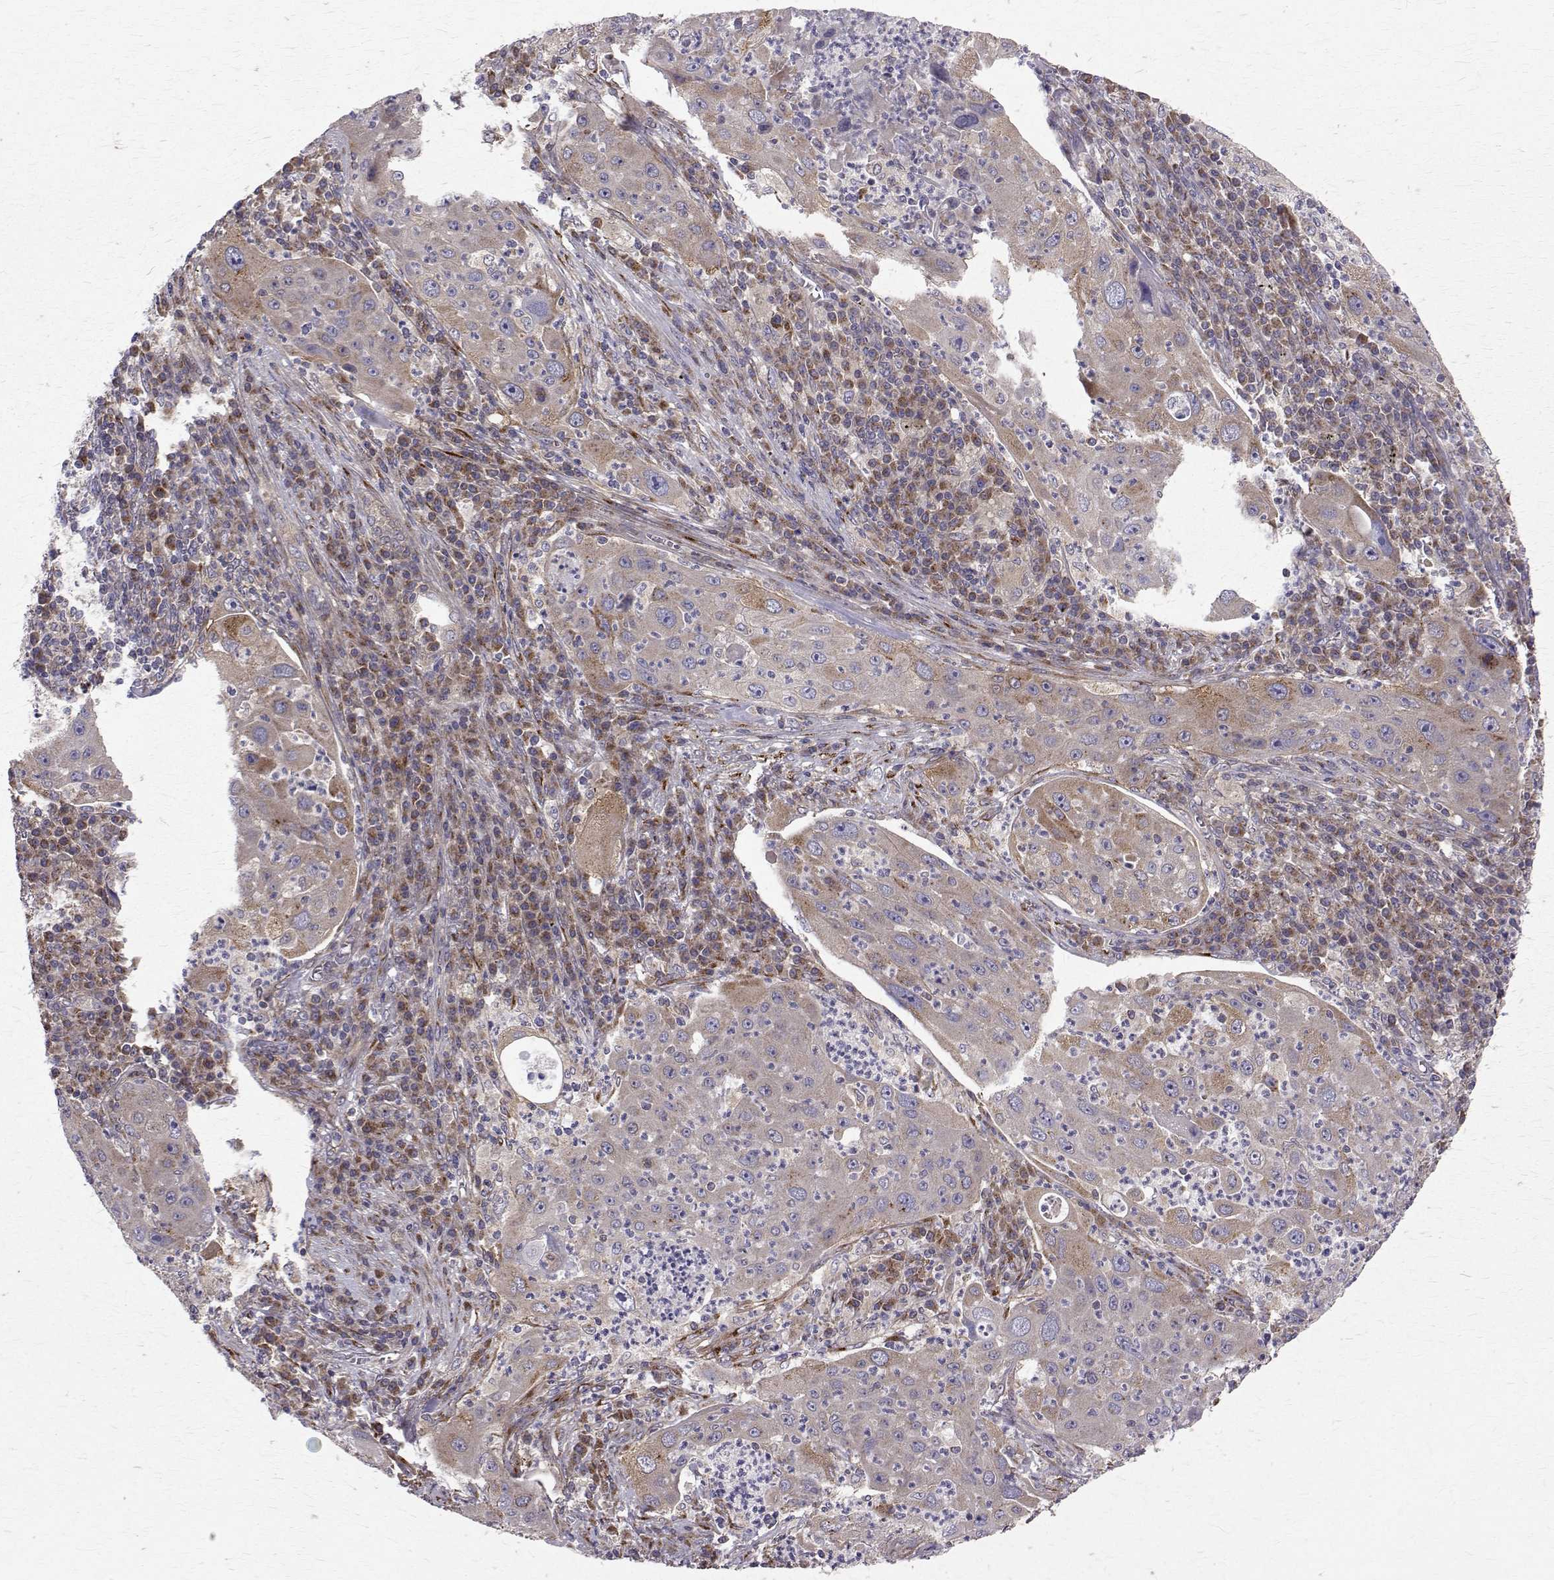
{"staining": {"intensity": "weak", "quantity": "25%-75%", "location": "cytoplasmic/membranous"}, "tissue": "lung cancer", "cell_type": "Tumor cells", "image_type": "cancer", "snomed": [{"axis": "morphology", "description": "Squamous cell carcinoma, NOS"}, {"axis": "topography", "description": "Lung"}], "caption": "Human squamous cell carcinoma (lung) stained with a brown dye shows weak cytoplasmic/membranous positive positivity in approximately 25%-75% of tumor cells.", "gene": "ARFGAP1", "patient": {"sex": "female", "age": 59}}